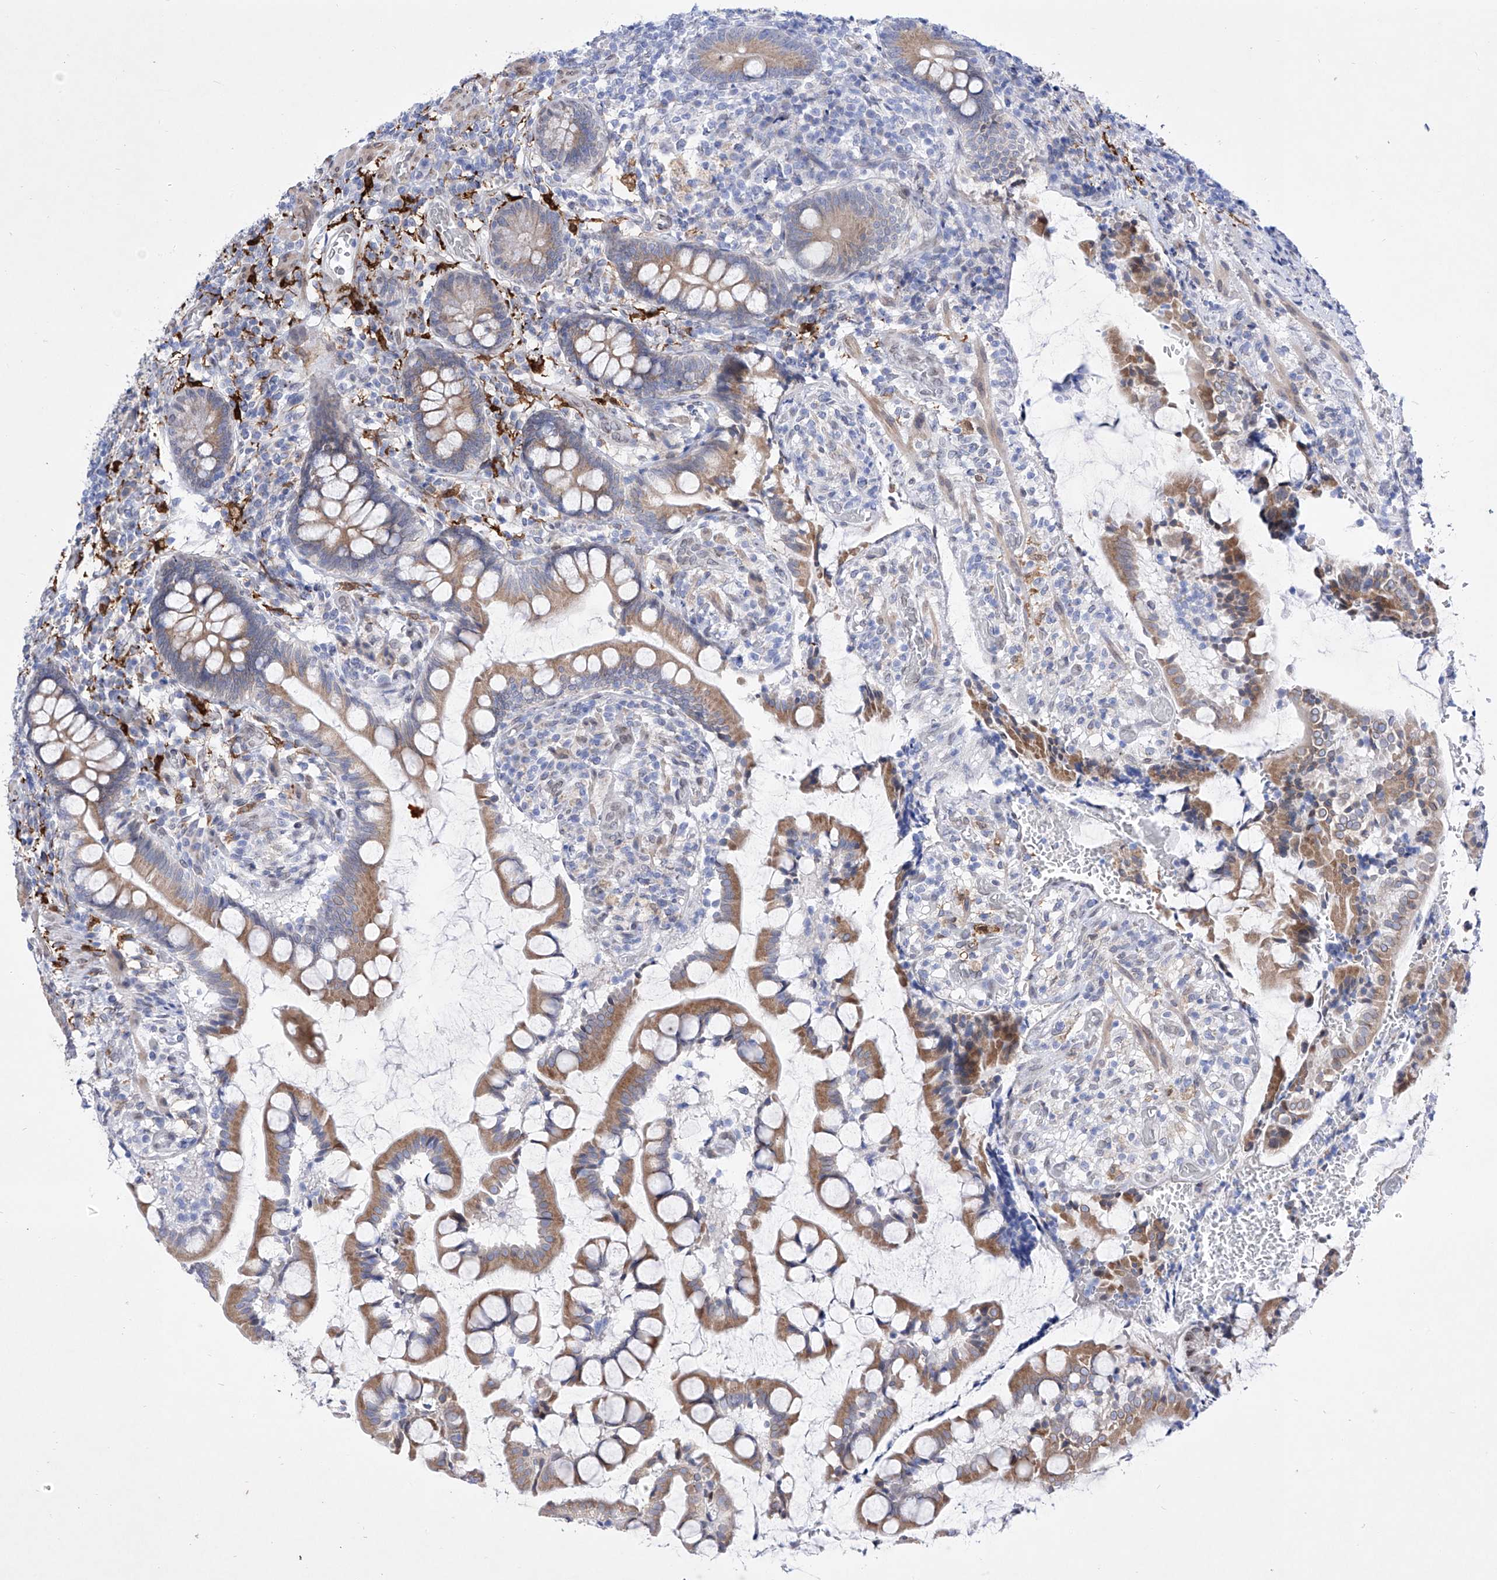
{"staining": {"intensity": "moderate", "quantity": ">75%", "location": "cytoplasmic/membranous"}, "tissue": "small intestine", "cell_type": "Glandular cells", "image_type": "normal", "snomed": [{"axis": "morphology", "description": "Normal tissue, NOS"}, {"axis": "topography", "description": "Small intestine"}], "caption": "A brown stain highlights moderate cytoplasmic/membranous positivity of a protein in glandular cells of normal small intestine. The staining was performed using DAB to visualize the protein expression in brown, while the nuclei were stained in blue with hematoxylin (Magnification: 20x).", "gene": "LCLAT1", "patient": {"sex": "male", "age": 52}}